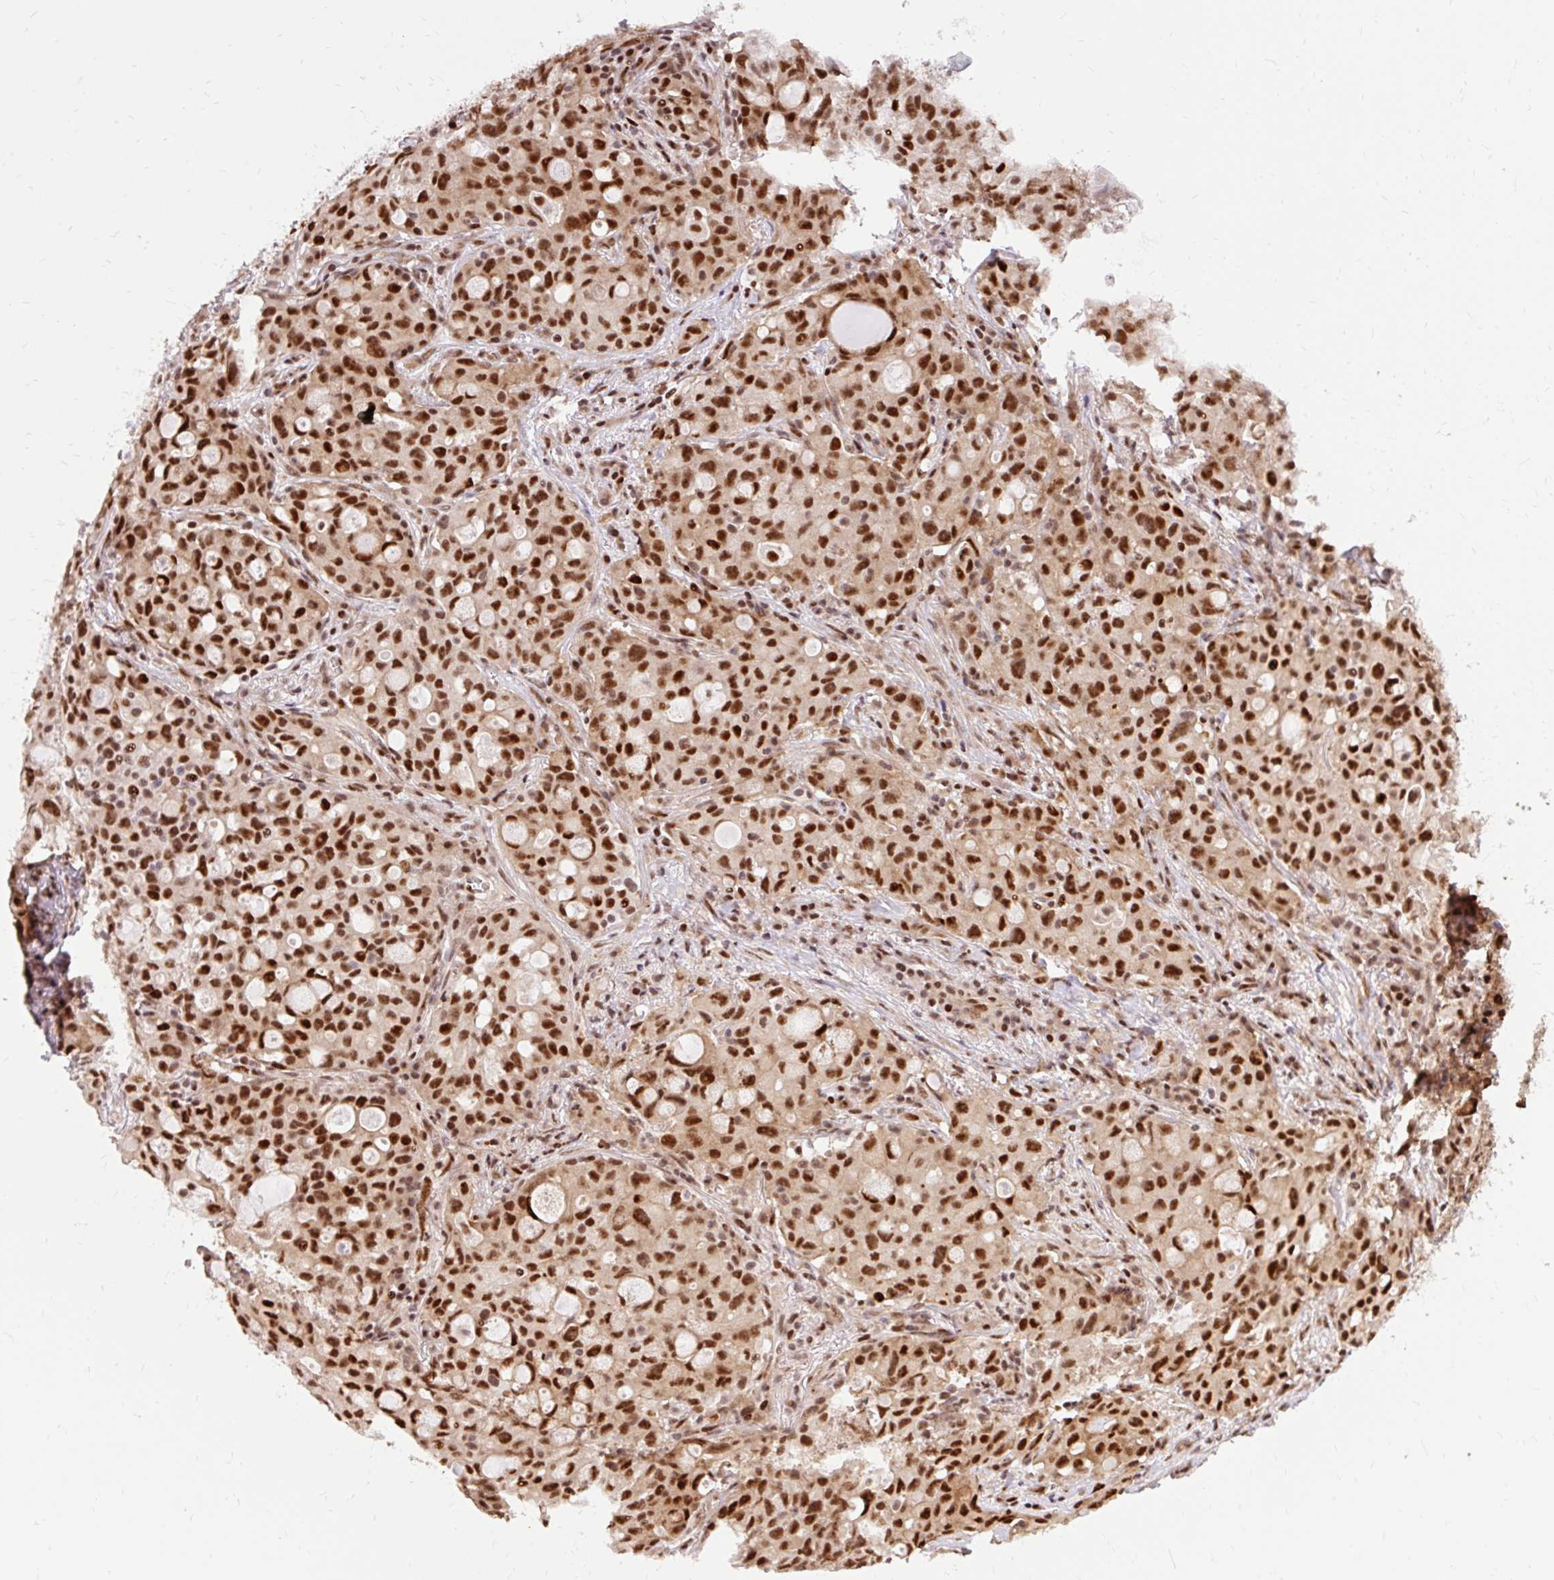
{"staining": {"intensity": "strong", "quantity": ">75%", "location": "nuclear"}, "tissue": "lung cancer", "cell_type": "Tumor cells", "image_type": "cancer", "snomed": [{"axis": "morphology", "description": "Adenocarcinoma, NOS"}, {"axis": "topography", "description": "Lung"}], "caption": "IHC (DAB) staining of human lung cancer (adenocarcinoma) exhibits strong nuclear protein staining in approximately >75% of tumor cells.", "gene": "MECOM", "patient": {"sex": "female", "age": 44}}